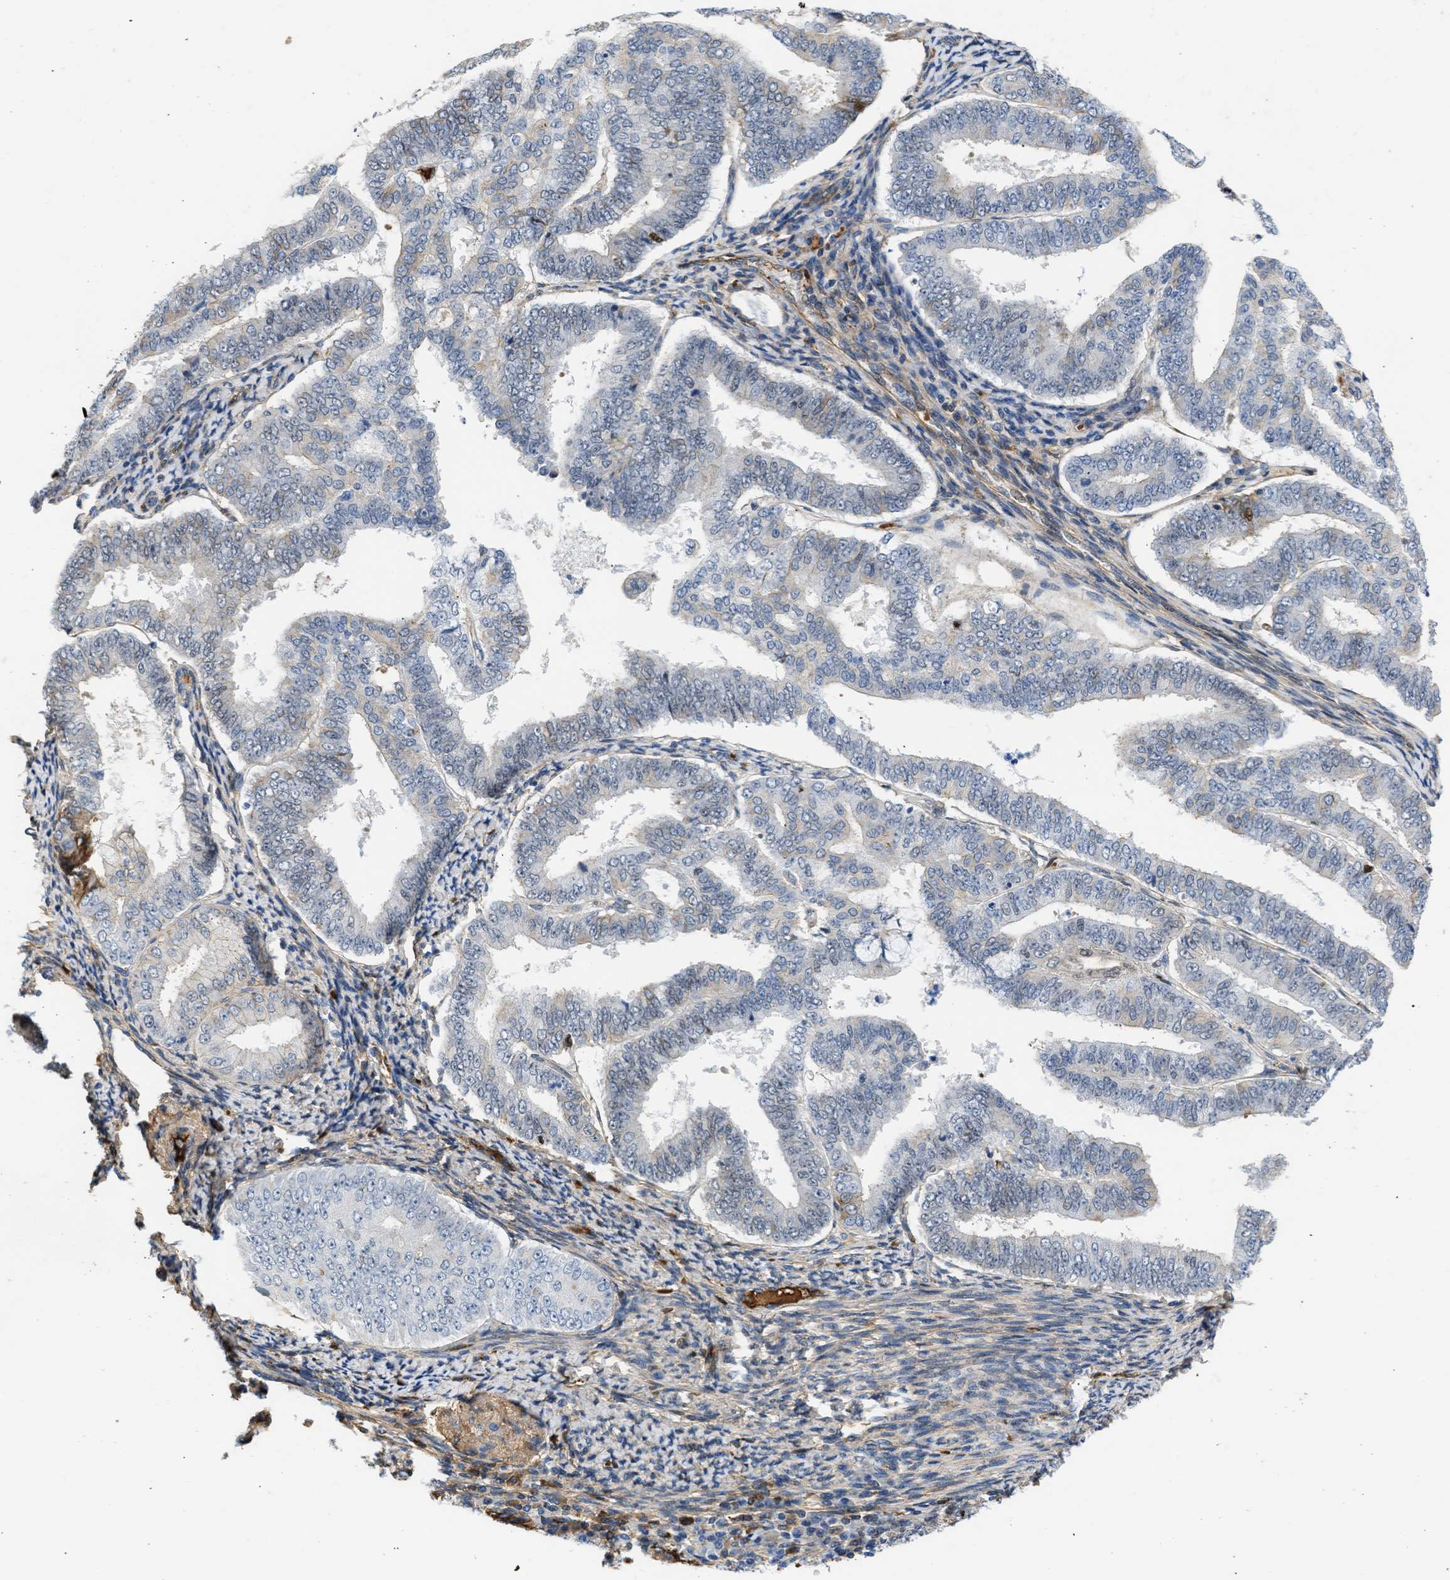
{"staining": {"intensity": "weak", "quantity": "<25%", "location": "cytoplasmic/membranous"}, "tissue": "endometrial cancer", "cell_type": "Tumor cells", "image_type": "cancer", "snomed": [{"axis": "morphology", "description": "Adenocarcinoma, NOS"}, {"axis": "topography", "description": "Endometrium"}], "caption": "Tumor cells show no significant staining in adenocarcinoma (endometrial).", "gene": "MAS1L", "patient": {"sex": "female", "age": 63}}